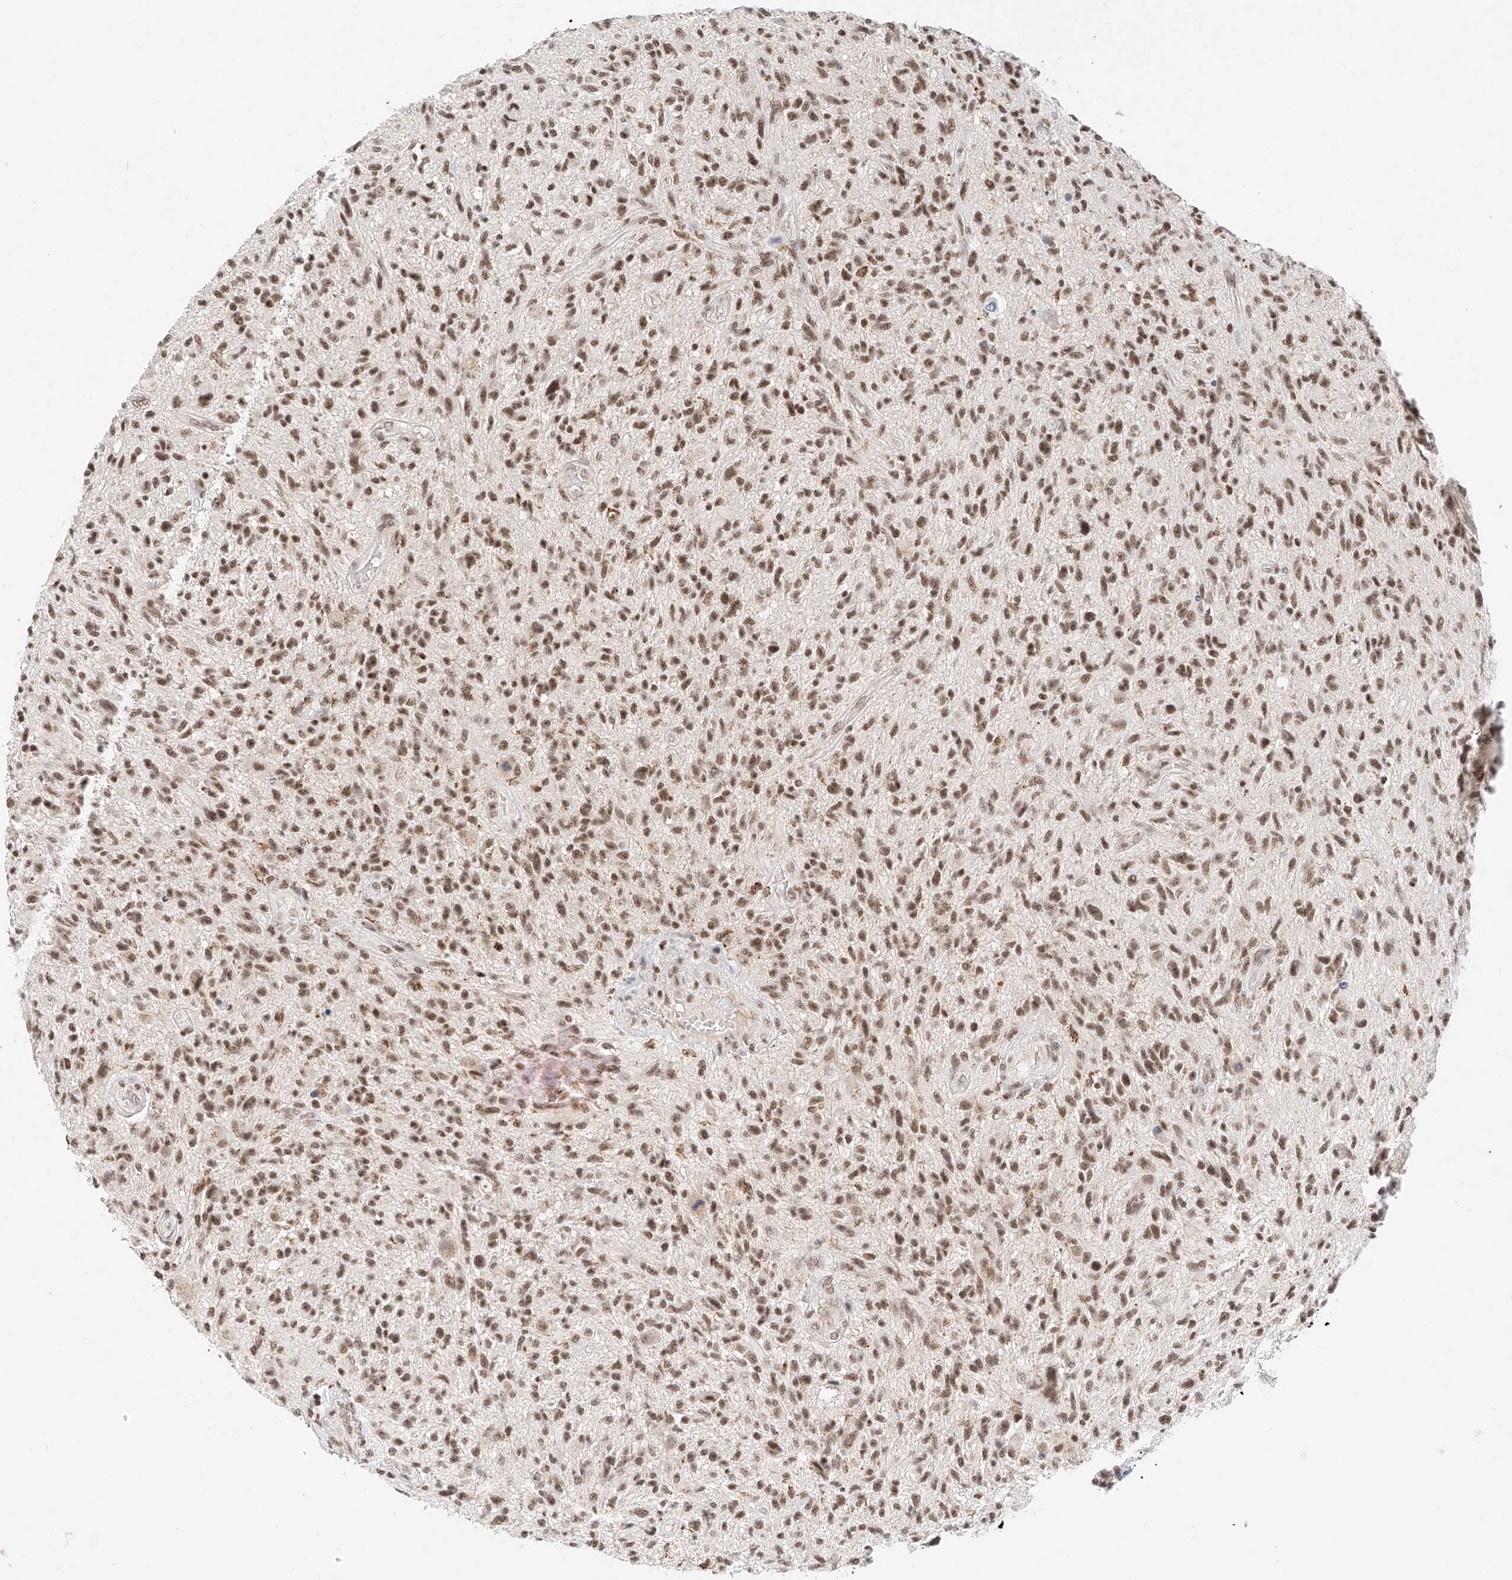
{"staining": {"intensity": "moderate", "quantity": ">75%", "location": "nuclear"}, "tissue": "glioma", "cell_type": "Tumor cells", "image_type": "cancer", "snomed": [{"axis": "morphology", "description": "Glioma, malignant, High grade"}, {"axis": "topography", "description": "Brain"}], "caption": "Immunohistochemical staining of malignant glioma (high-grade) shows medium levels of moderate nuclear protein expression in about >75% of tumor cells.", "gene": "NRF1", "patient": {"sex": "male", "age": 47}}